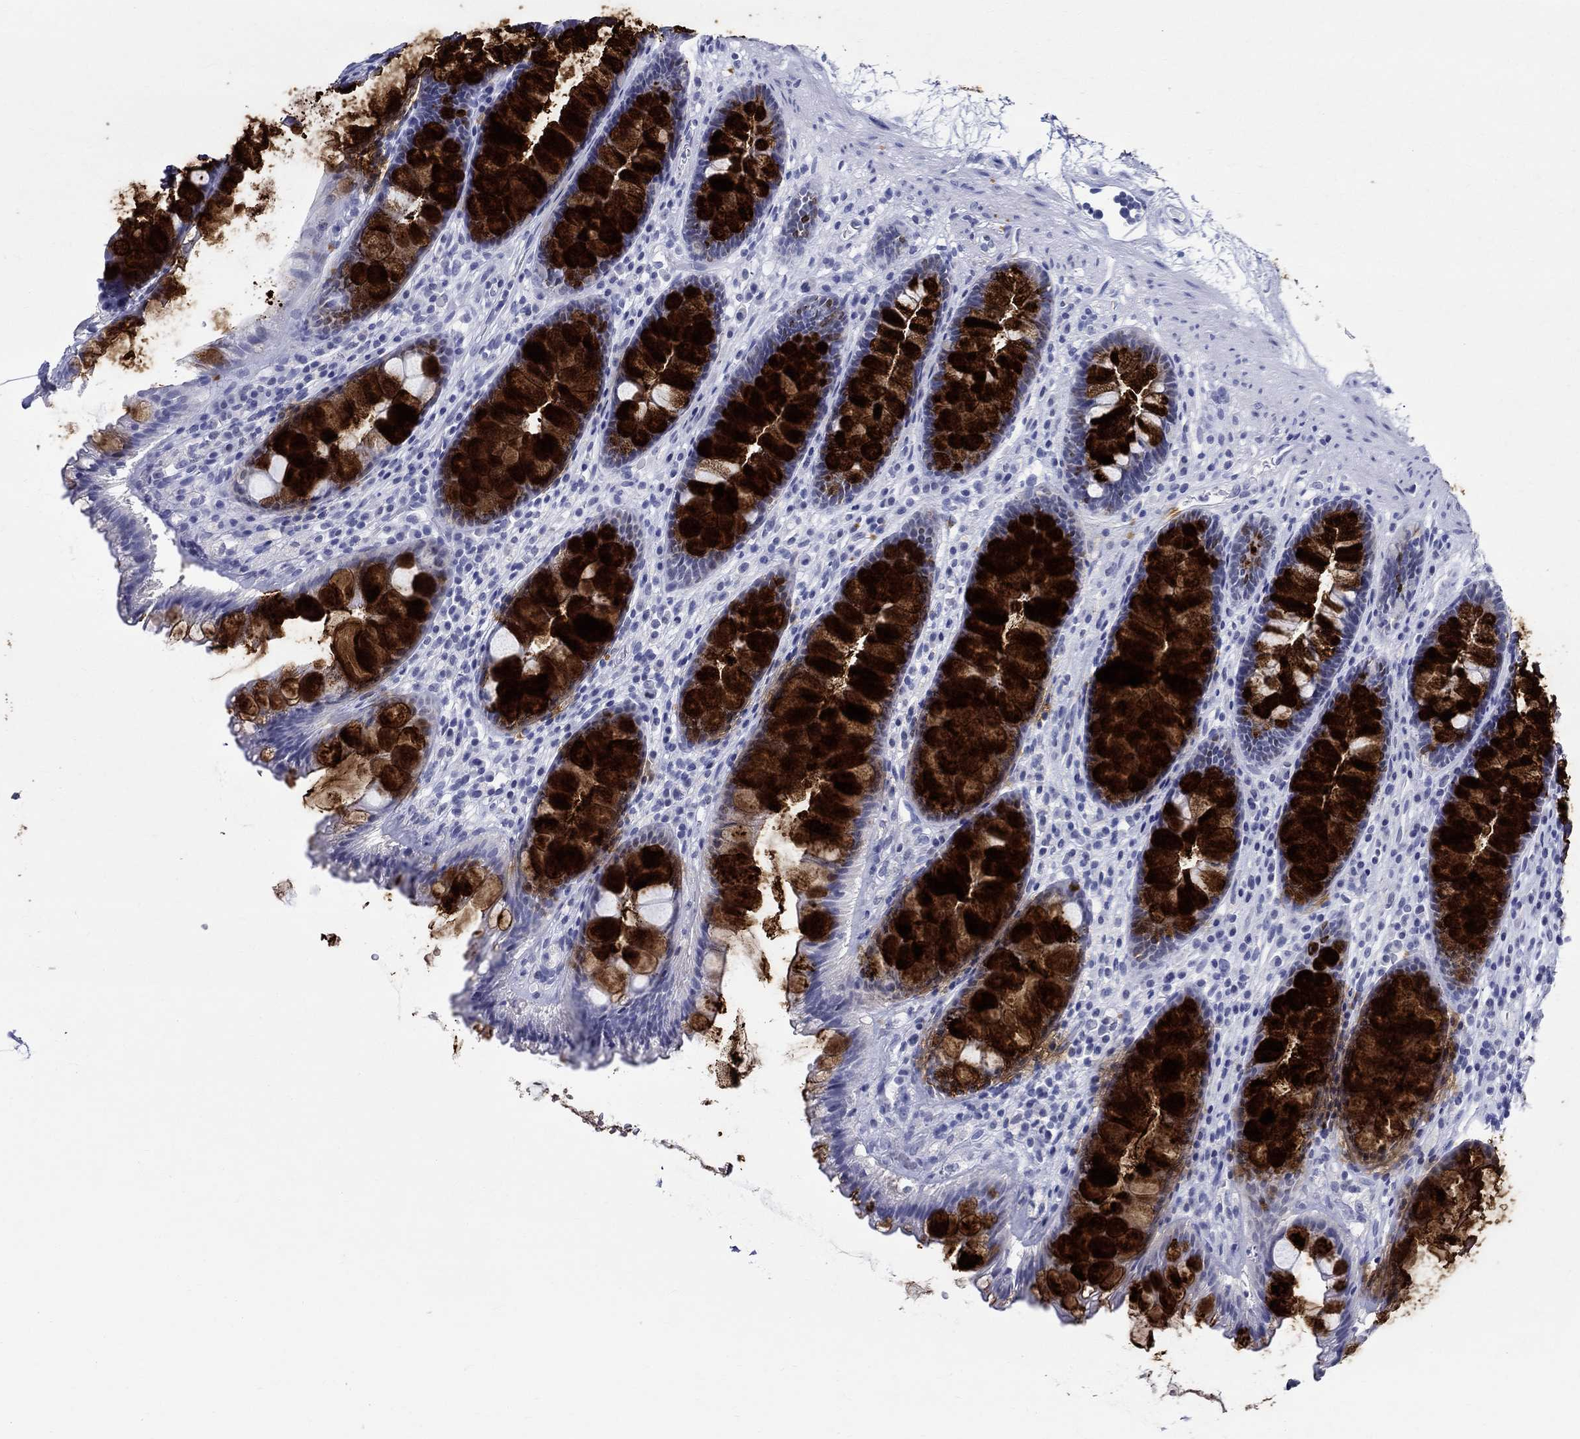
{"staining": {"intensity": "strong", "quantity": ">75%", "location": "cytoplasmic/membranous"}, "tissue": "rectum", "cell_type": "Glandular cells", "image_type": "normal", "snomed": [{"axis": "morphology", "description": "Normal tissue, NOS"}, {"axis": "topography", "description": "Rectum"}], "caption": "This histopathology image exhibits immunohistochemistry (IHC) staining of unremarkable rectum, with high strong cytoplasmic/membranous staining in approximately >75% of glandular cells.", "gene": "BSPRY", "patient": {"sex": "male", "age": 72}}